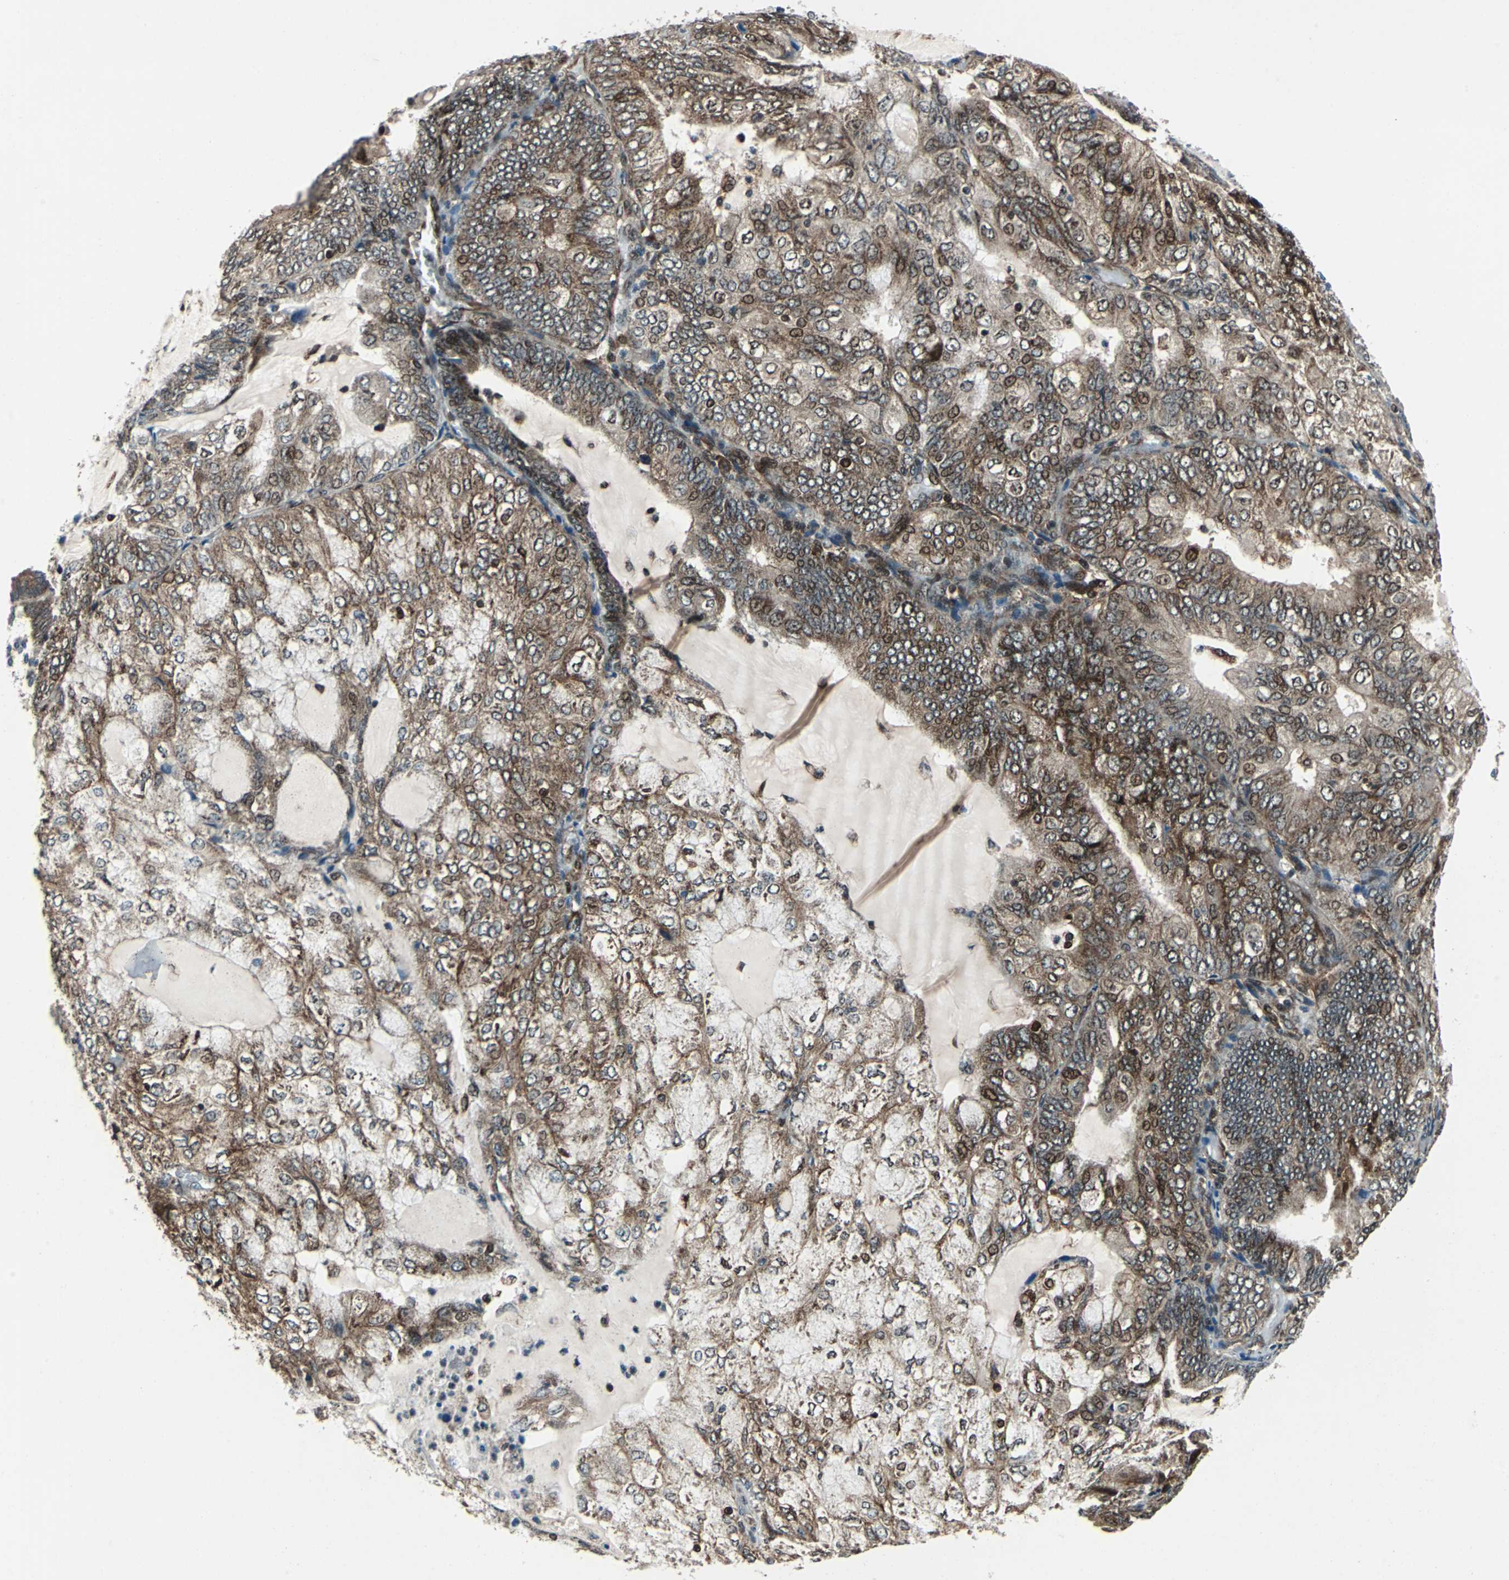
{"staining": {"intensity": "moderate", "quantity": ">75%", "location": "cytoplasmic/membranous,nuclear"}, "tissue": "endometrial cancer", "cell_type": "Tumor cells", "image_type": "cancer", "snomed": [{"axis": "morphology", "description": "Adenocarcinoma, NOS"}, {"axis": "topography", "description": "Endometrium"}], "caption": "IHC histopathology image of adenocarcinoma (endometrial) stained for a protein (brown), which shows medium levels of moderate cytoplasmic/membranous and nuclear expression in about >75% of tumor cells.", "gene": "AATF", "patient": {"sex": "female", "age": 81}}